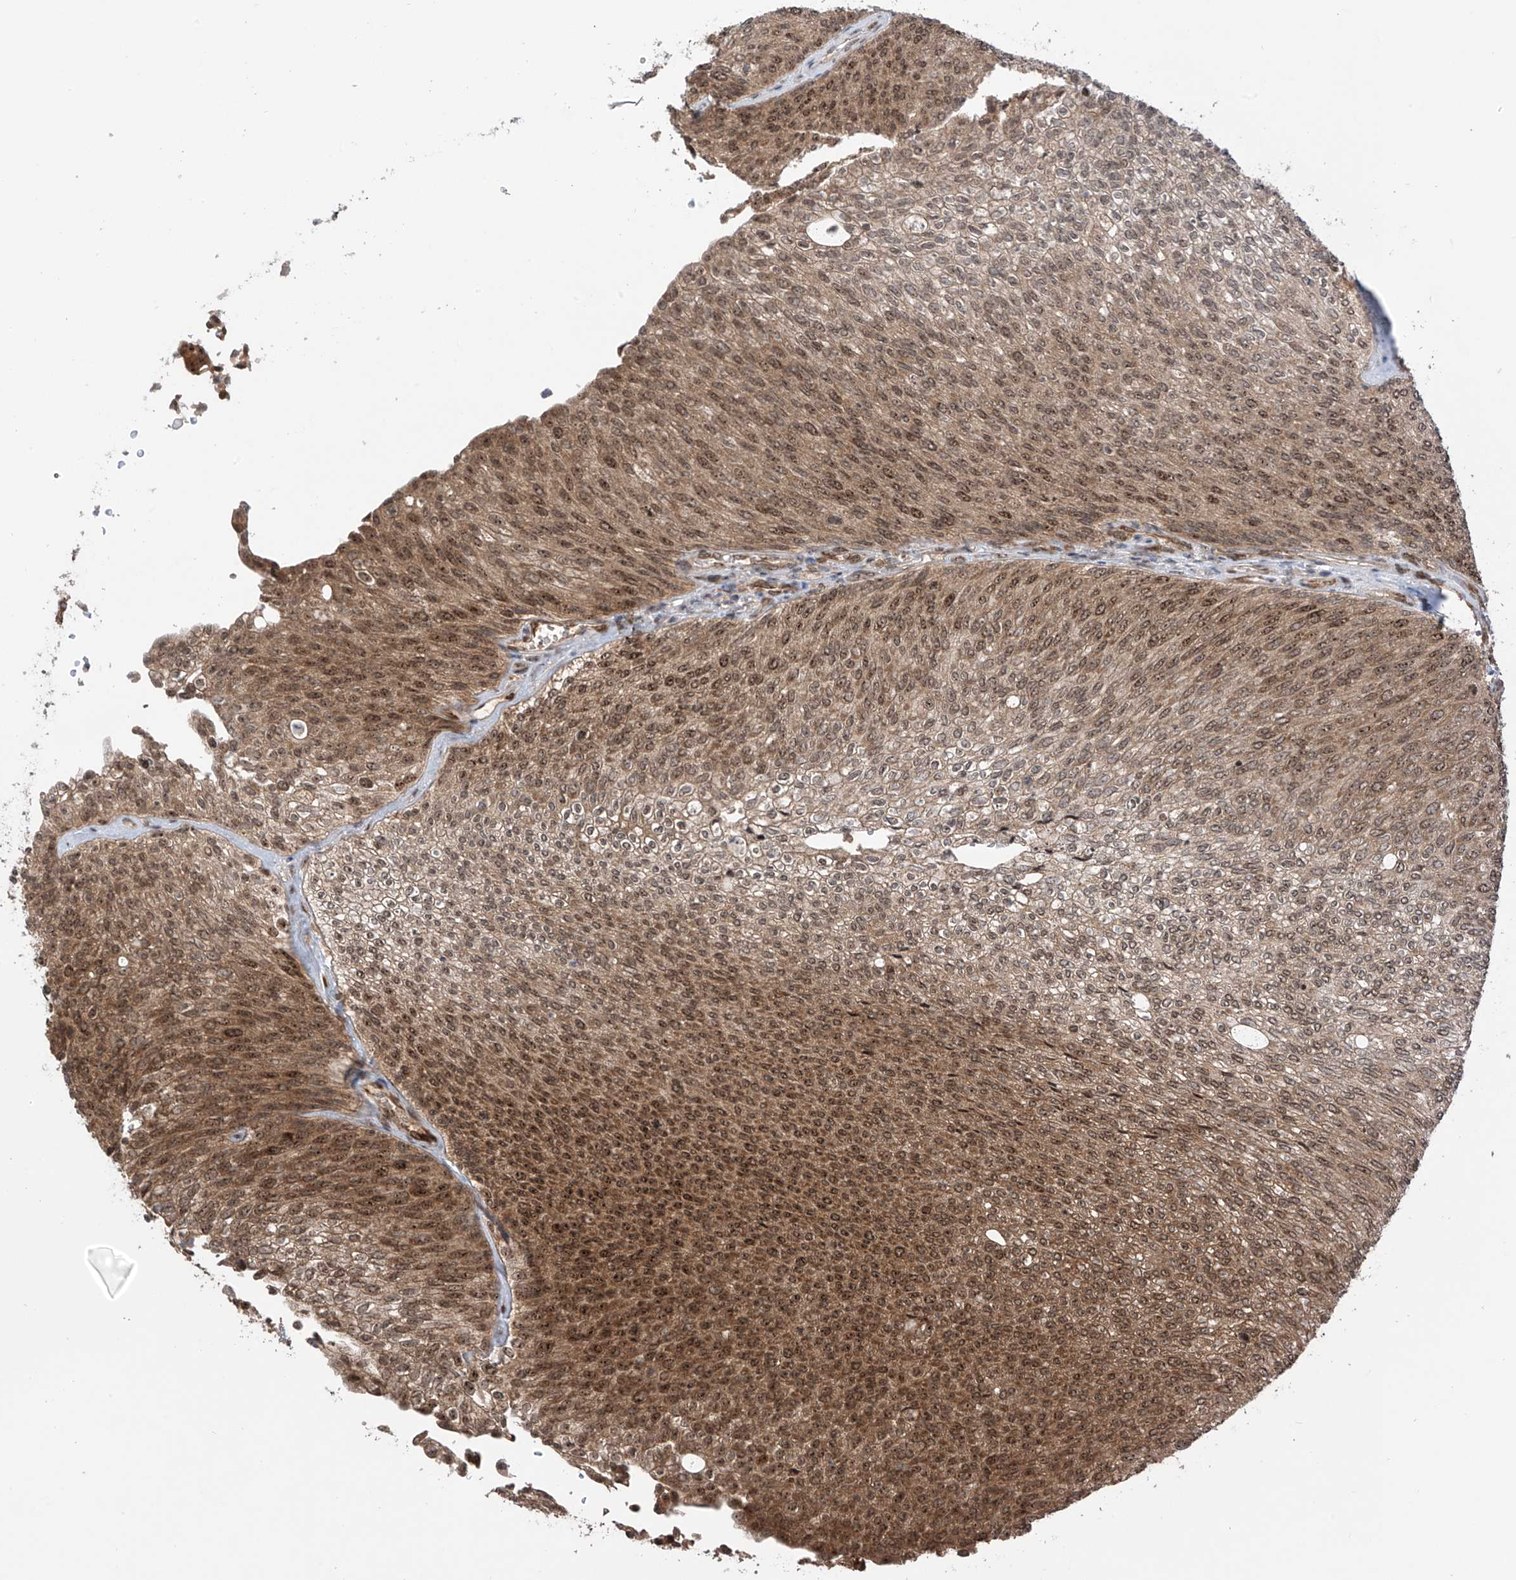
{"staining": {"intensity": "moderate", "quantity": ">75%", "location": "cytoplasmic/membranous,nuclear"}, "tissue": "urothelial cancer", "cell_type": "Tumor cells", "image_type": "cancer", "snomed": [{"axis": "morphology", "description": "Urothelial carcinoma, Low grade"}, {"axis": "topography", "description": "Urinary bladder"}], "caption": "DAB (3,3'-diaminobenzidine) immunohistochemical staining of human urothelial carcinoma (low-grade) reveals moderate cytoplasmic/membranous and nuclear protein expression in approximately >75% of tumor cells.", "gene": "C1orf131", "patient": {"sex": "female", "age": 79}}